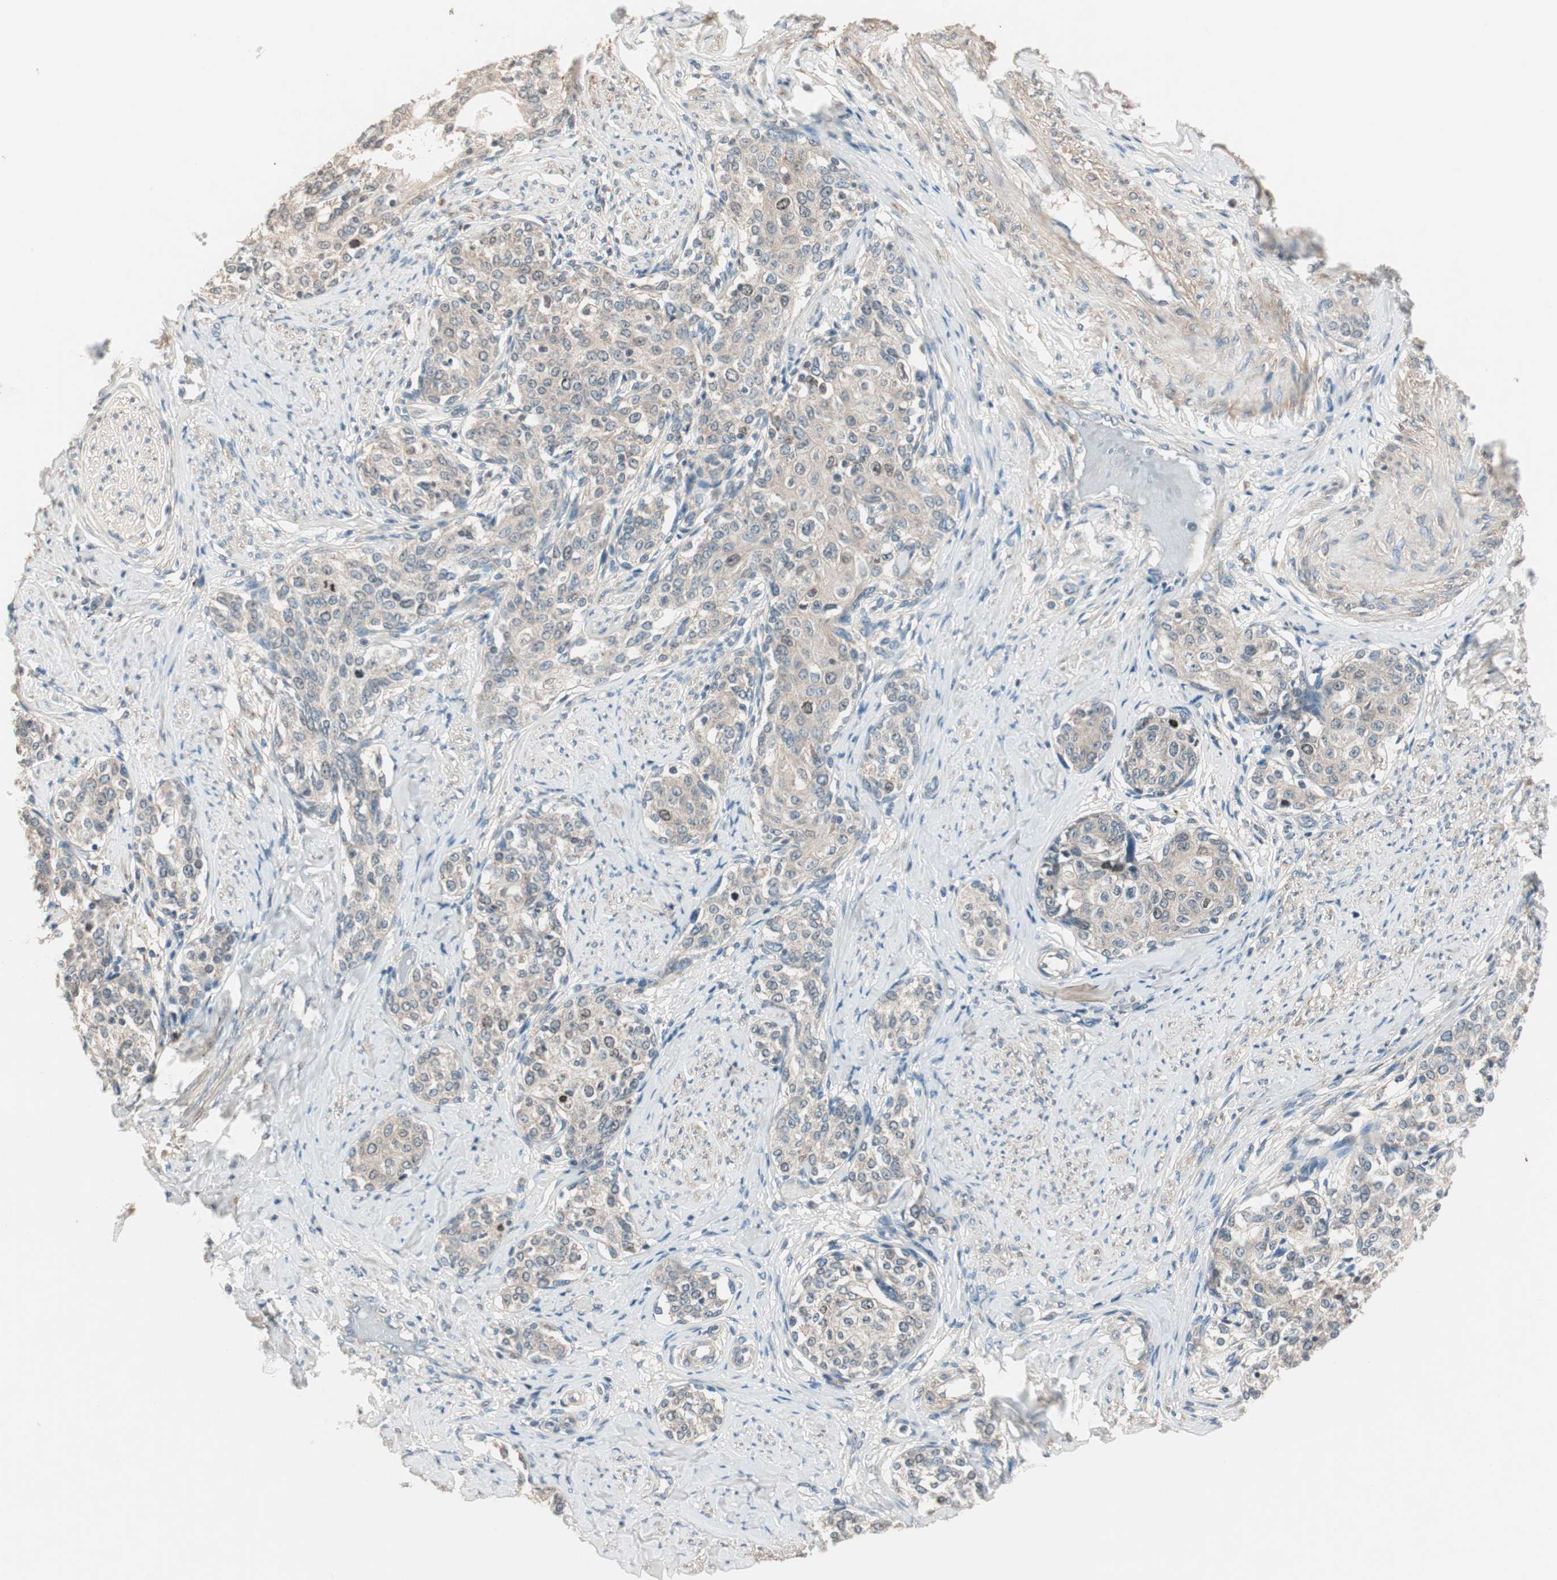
{"staining": {"intensity": "weak", "quantity": ">75%", "location": "cytoplasmic/membranous"}, "tissue": "cervical cancer", "cell_type": "Tumor cells", "image_type": "cancer", "snomed": [{"axis": "morphology", "description": "Squamous cell carcinoma, NOS"}, {"axis": "morphology", "description": "Adenocarcinoma, NOS"}, {"axis": "topography", "description": "Cervix"}], "caption": "This histopathology image displays cervical cancer stained with IHC to label a protein in brown. The cytoplasmic/membranous of tumor cells show weak positivity for the protein. Nuclei are counter-stained blue.", "gene": "NFRKB", "patient": {"sex": "female", "age": 52}}